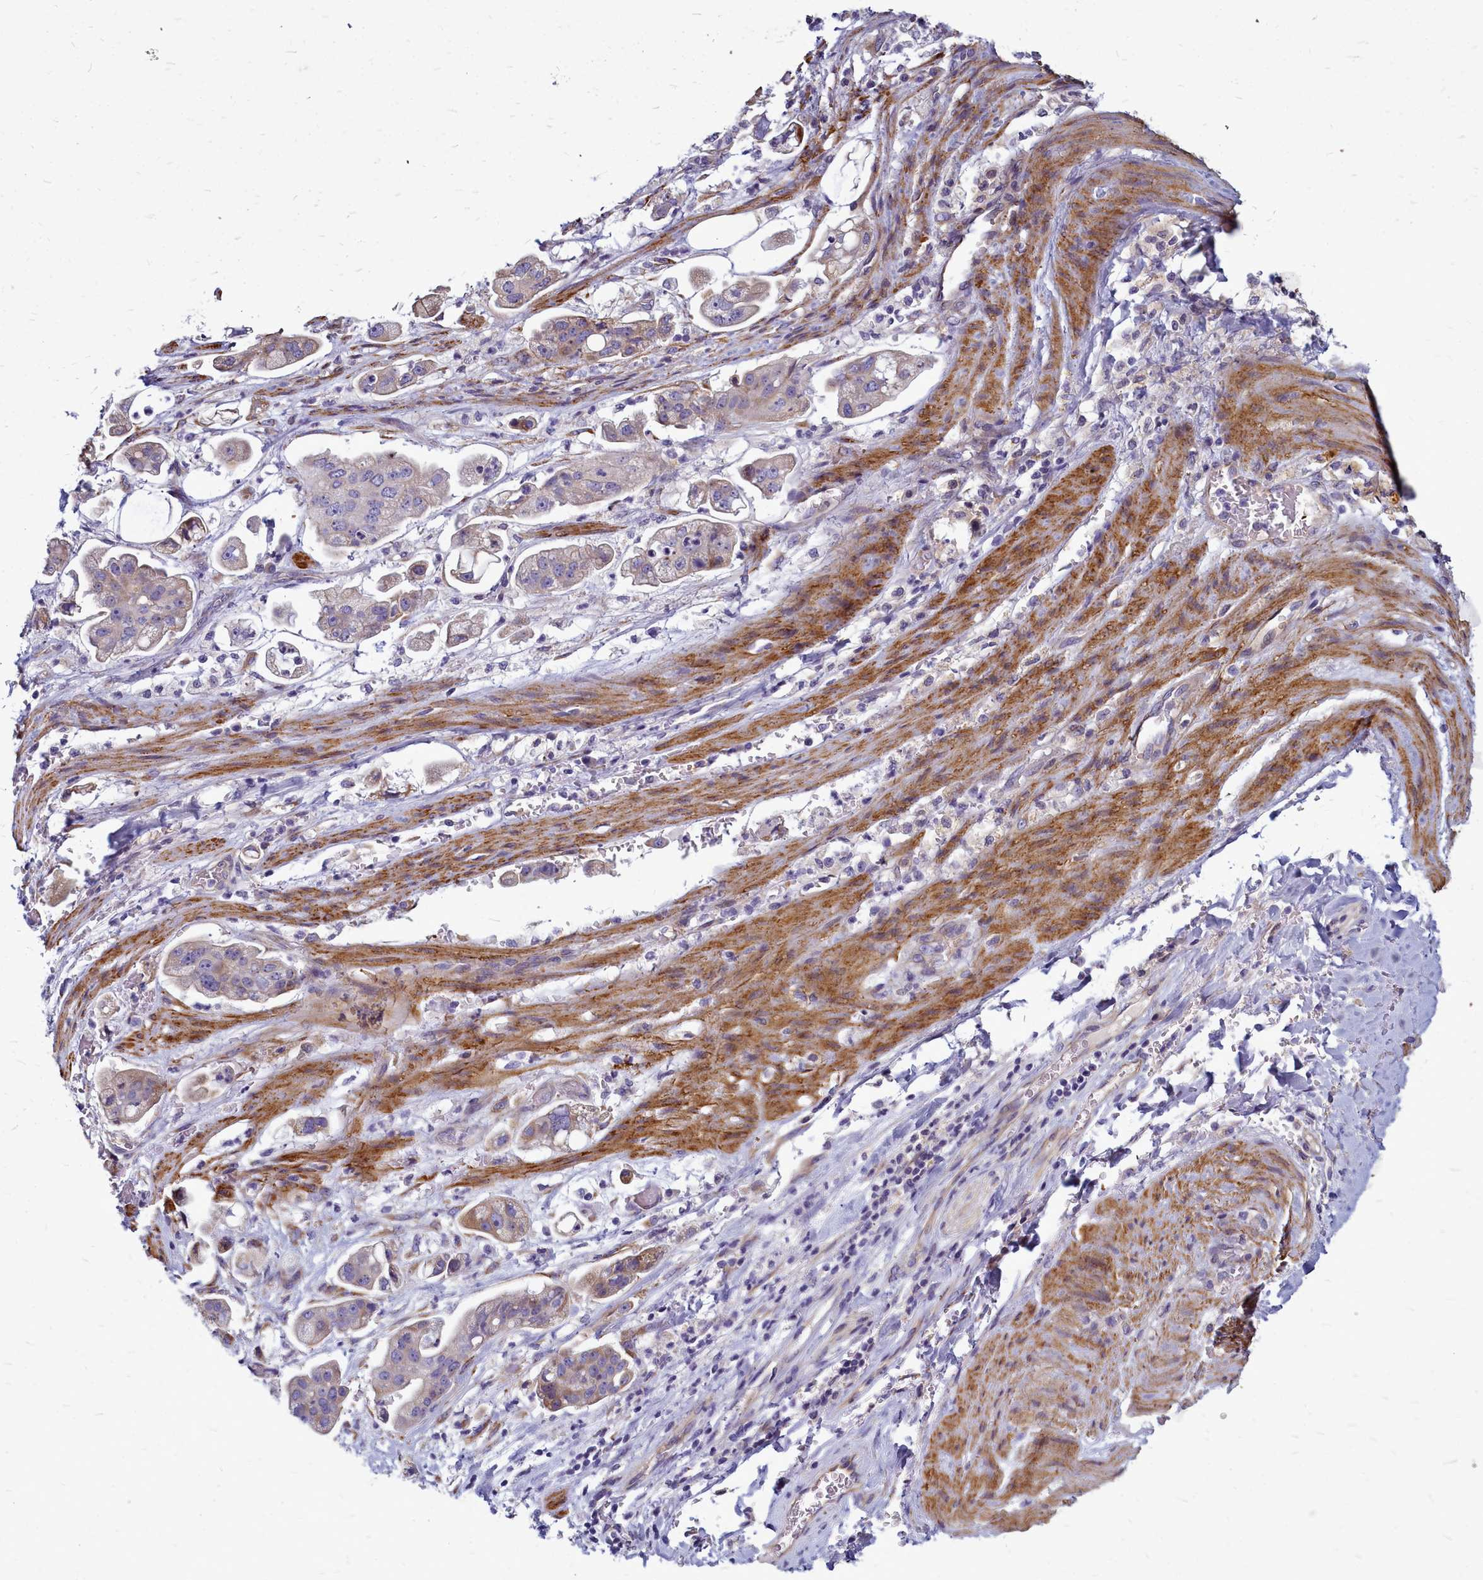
{"staining": {"intensity": "weak", "quantity": "25%-75%", "location": "cytoplasmic/membranous"}, "tissue": "stomach cancer", "cell_type": "Tumor cells", "image_type": "cancer", "snomed": [{"axis": "morphology", "description": "Adenocarcinoma, NOS"}, {"axis": "topography", "description": "Stomach"}], "caption": "A photomicrograph of human stomach cancer stained for a protein displays weak cytoplasmic/membranous brown staining in tumor cells.", "gene": "SMPD4", "patient": {"sex": "male", "age": 62}}